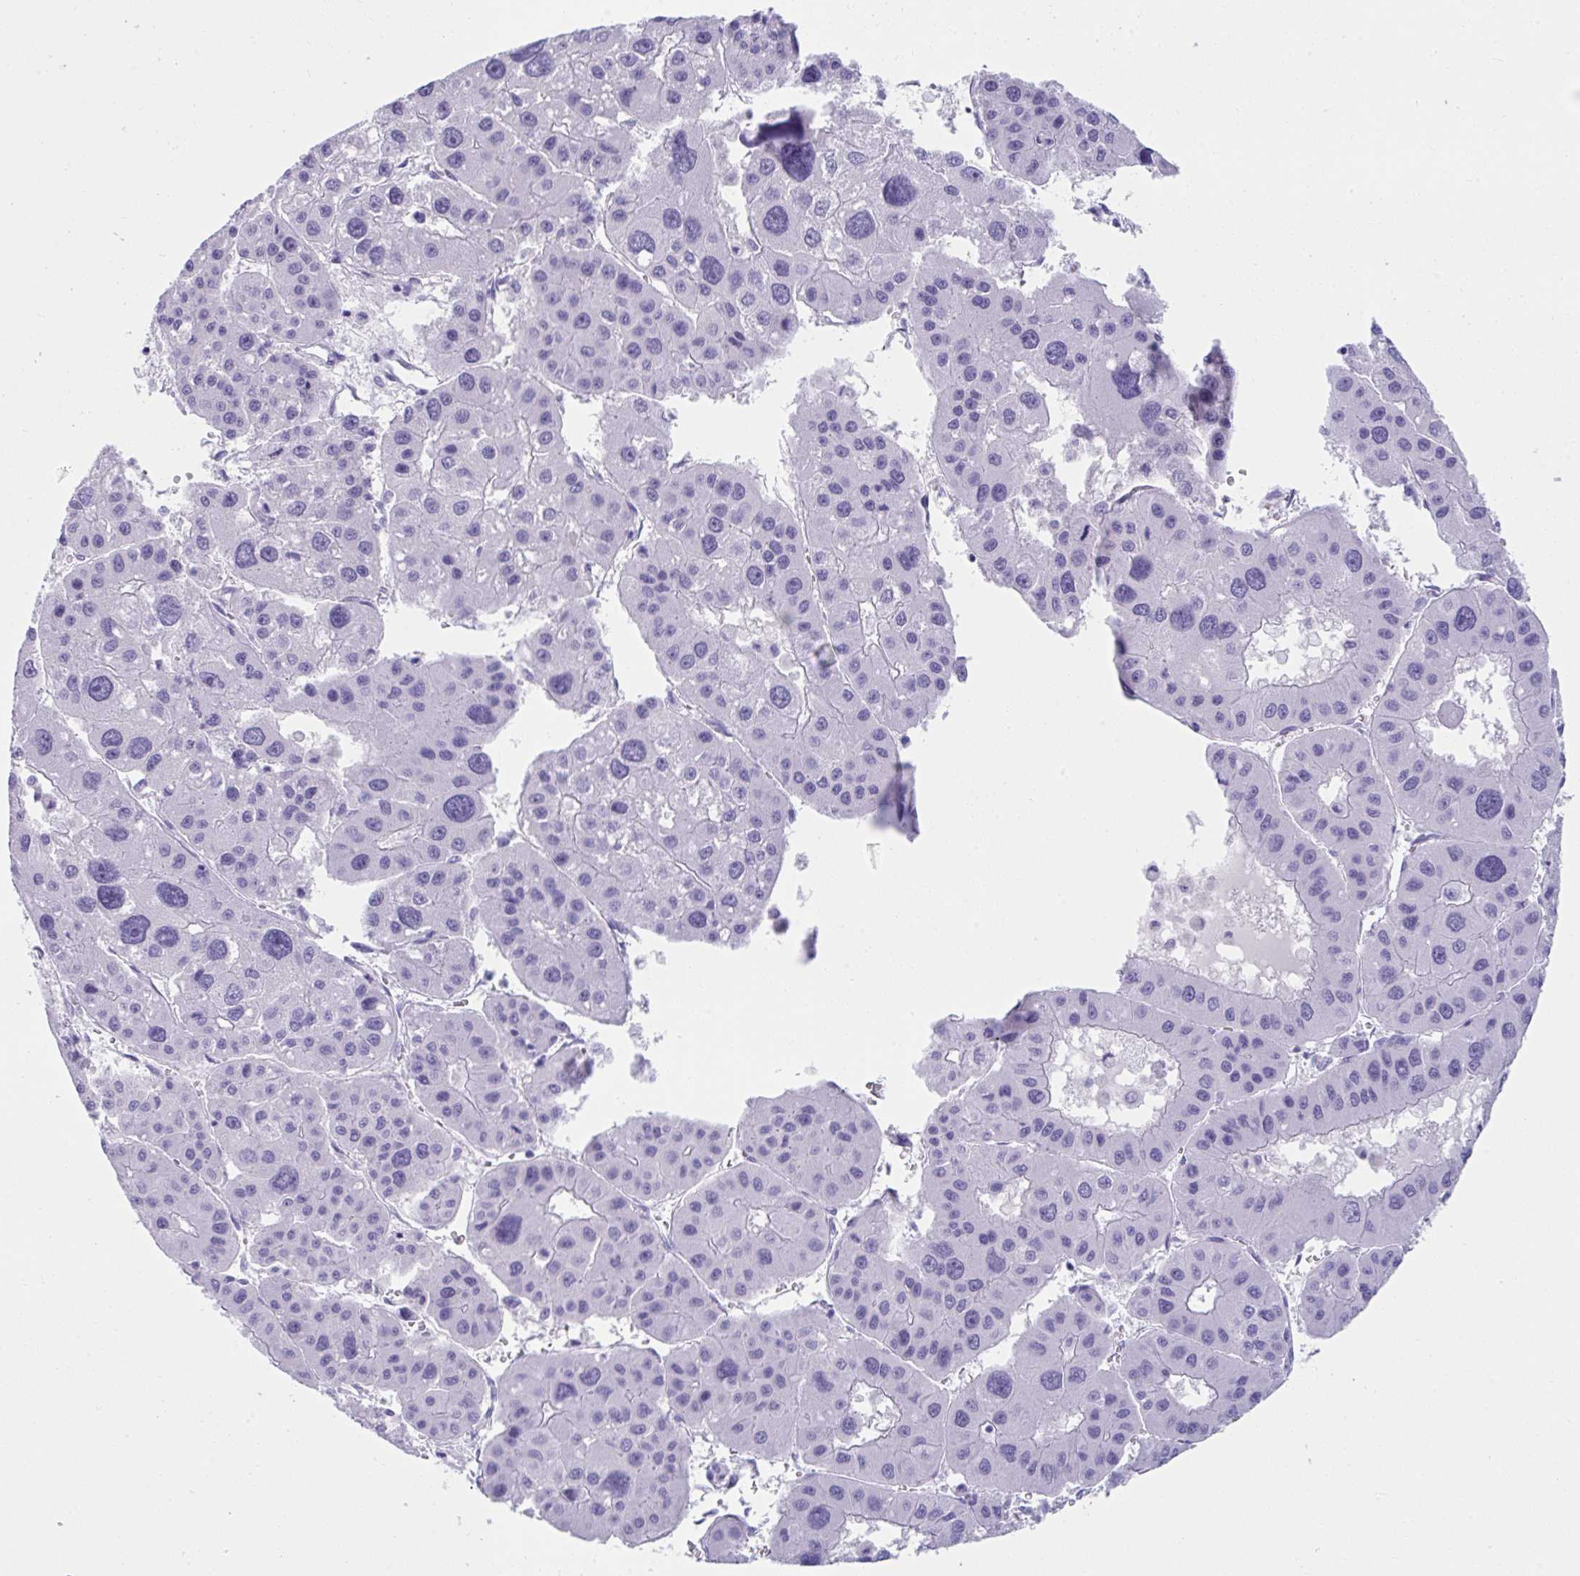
{"staining": {"intensity": "negative", "quantity": "none", "location": "none"}, "tissue": "liver cancer", "cell_type": "Tumor cells", "image_type": "cancer", "snomed": [{"axis": "morphology", "description": "Carcinoma, Hepatocellular, NOS"}, {"axis": "topography", "description": "Liver"}], "caption": "Liver cancer was stained to show a protein in brown. There is no significant staining in tumor cells.", "gene": "PSCA", "patient": {"sex": "male", "age": 73}}